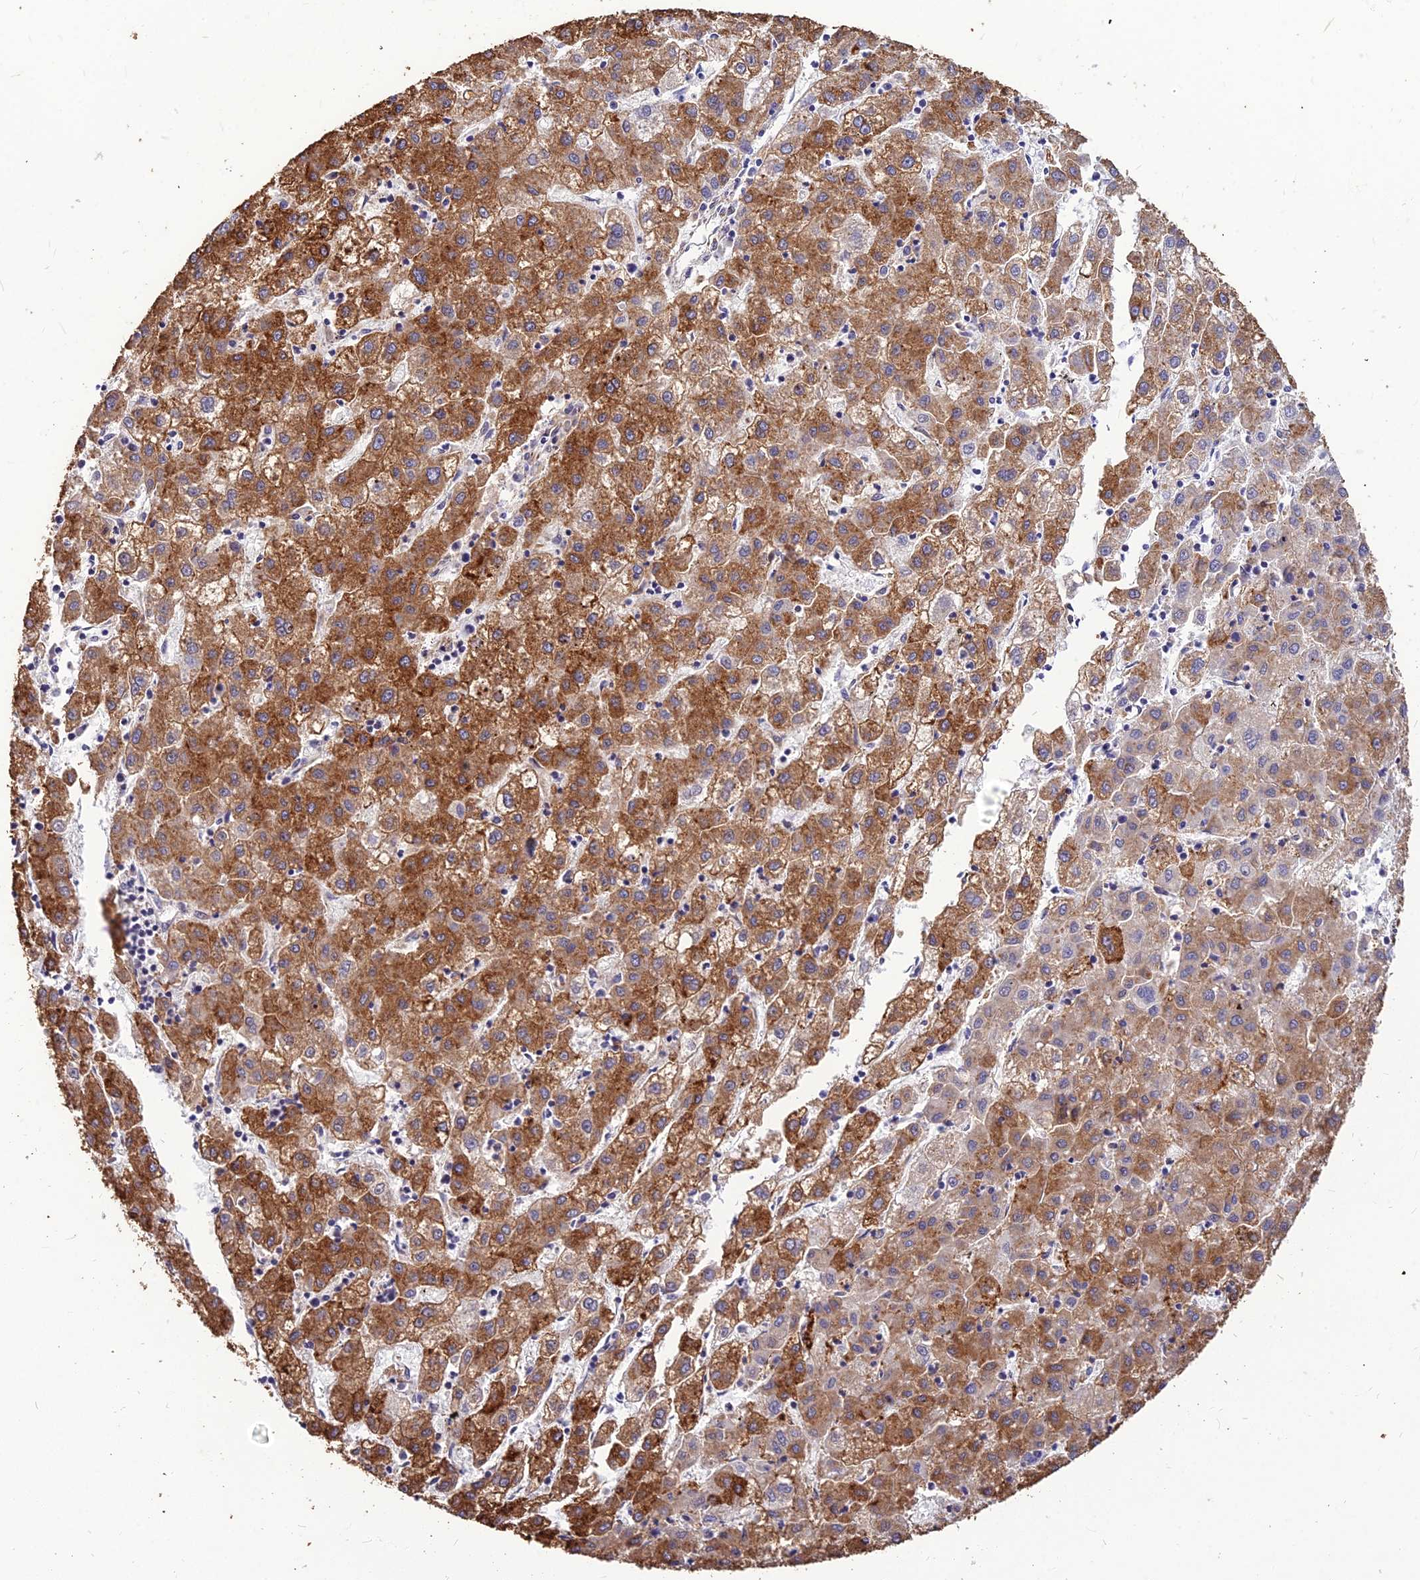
{"staining": {"intensity": "moderate", "quantity": ">75%", "location": "cytoplasmic/membranous"}, "tissue": "liver cancer", "cell_type": "Tumor cells", "image_type": "cancer", "snomed": [{"axis": "morphology", "description": "Carcinoma, Hepatocellular, NOS"}, {"axis": "topography", "description": "Liver"}], "caption": "A photomicrograph of hepatocellular carcinoma (liver) stained for a protein reveals moderate cytoplasmic/membranous brown staining in tumor cells. The protein of interest is shown in brown color, while the nuclei are stained blue.", "gene": "LEKR1", "patient": {"sex": "male", "age": 72}}